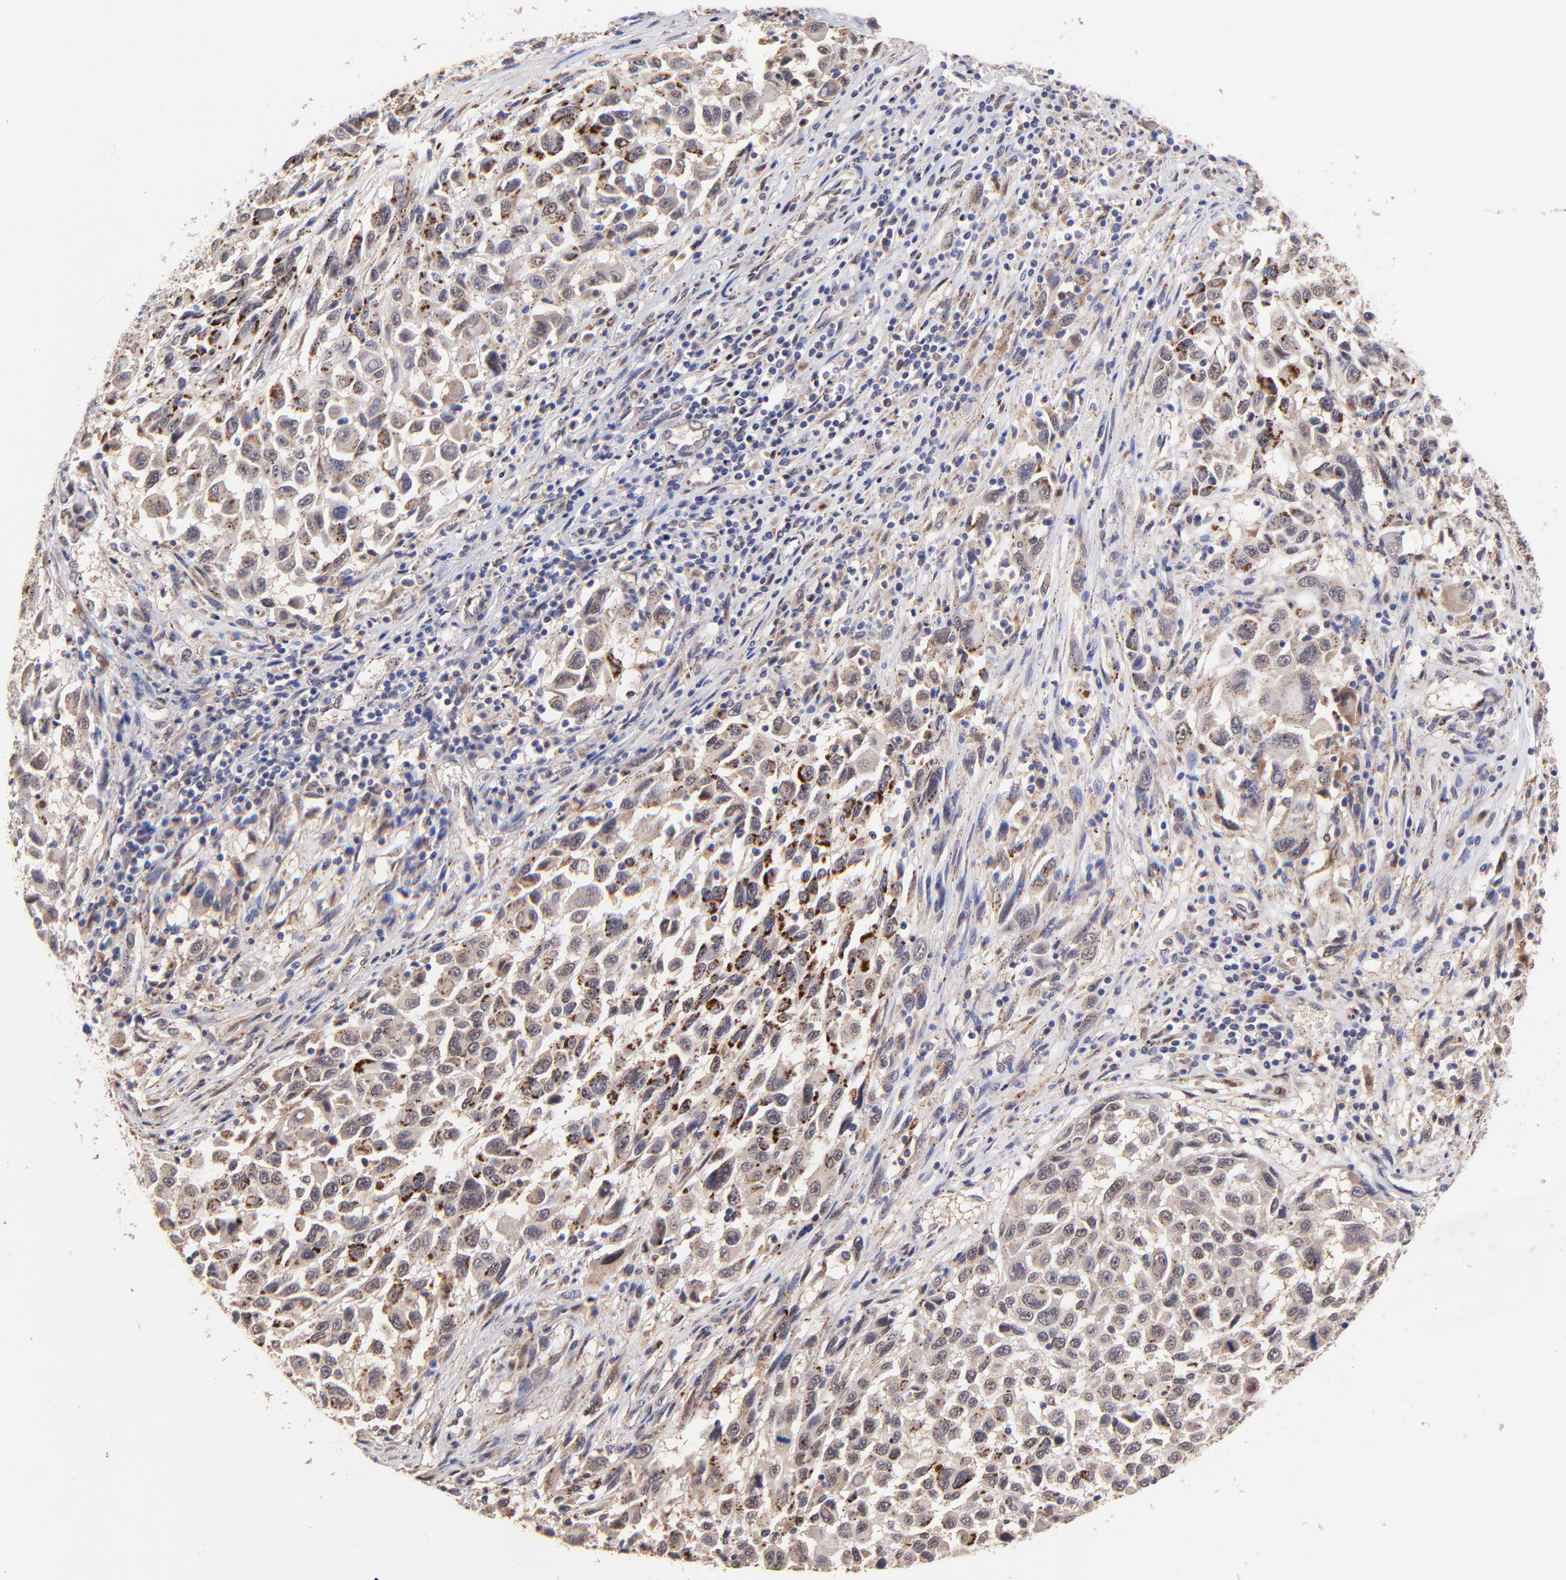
{"staining": {"intensity": "moderate", "quantity": ">75%", "location": "cytoplasmic/membranous"}, "tissue": "melanoma", "cell_type": "Tumor cells", "image_type": "cancer", "snomed": [{"axis": "morphology", "description": "Malignant melanoma, Metastatic site"}, {"axis": "topography", "description": "Lymph node"}], "caption": "Melanoma stained with immunohistochemistry (IHC) displays moderate cytoplasmic/membranous staining in about >75% of tumor cells.", "gene": "ZNF747", "patient": {"sex": "male", "age": 61}}